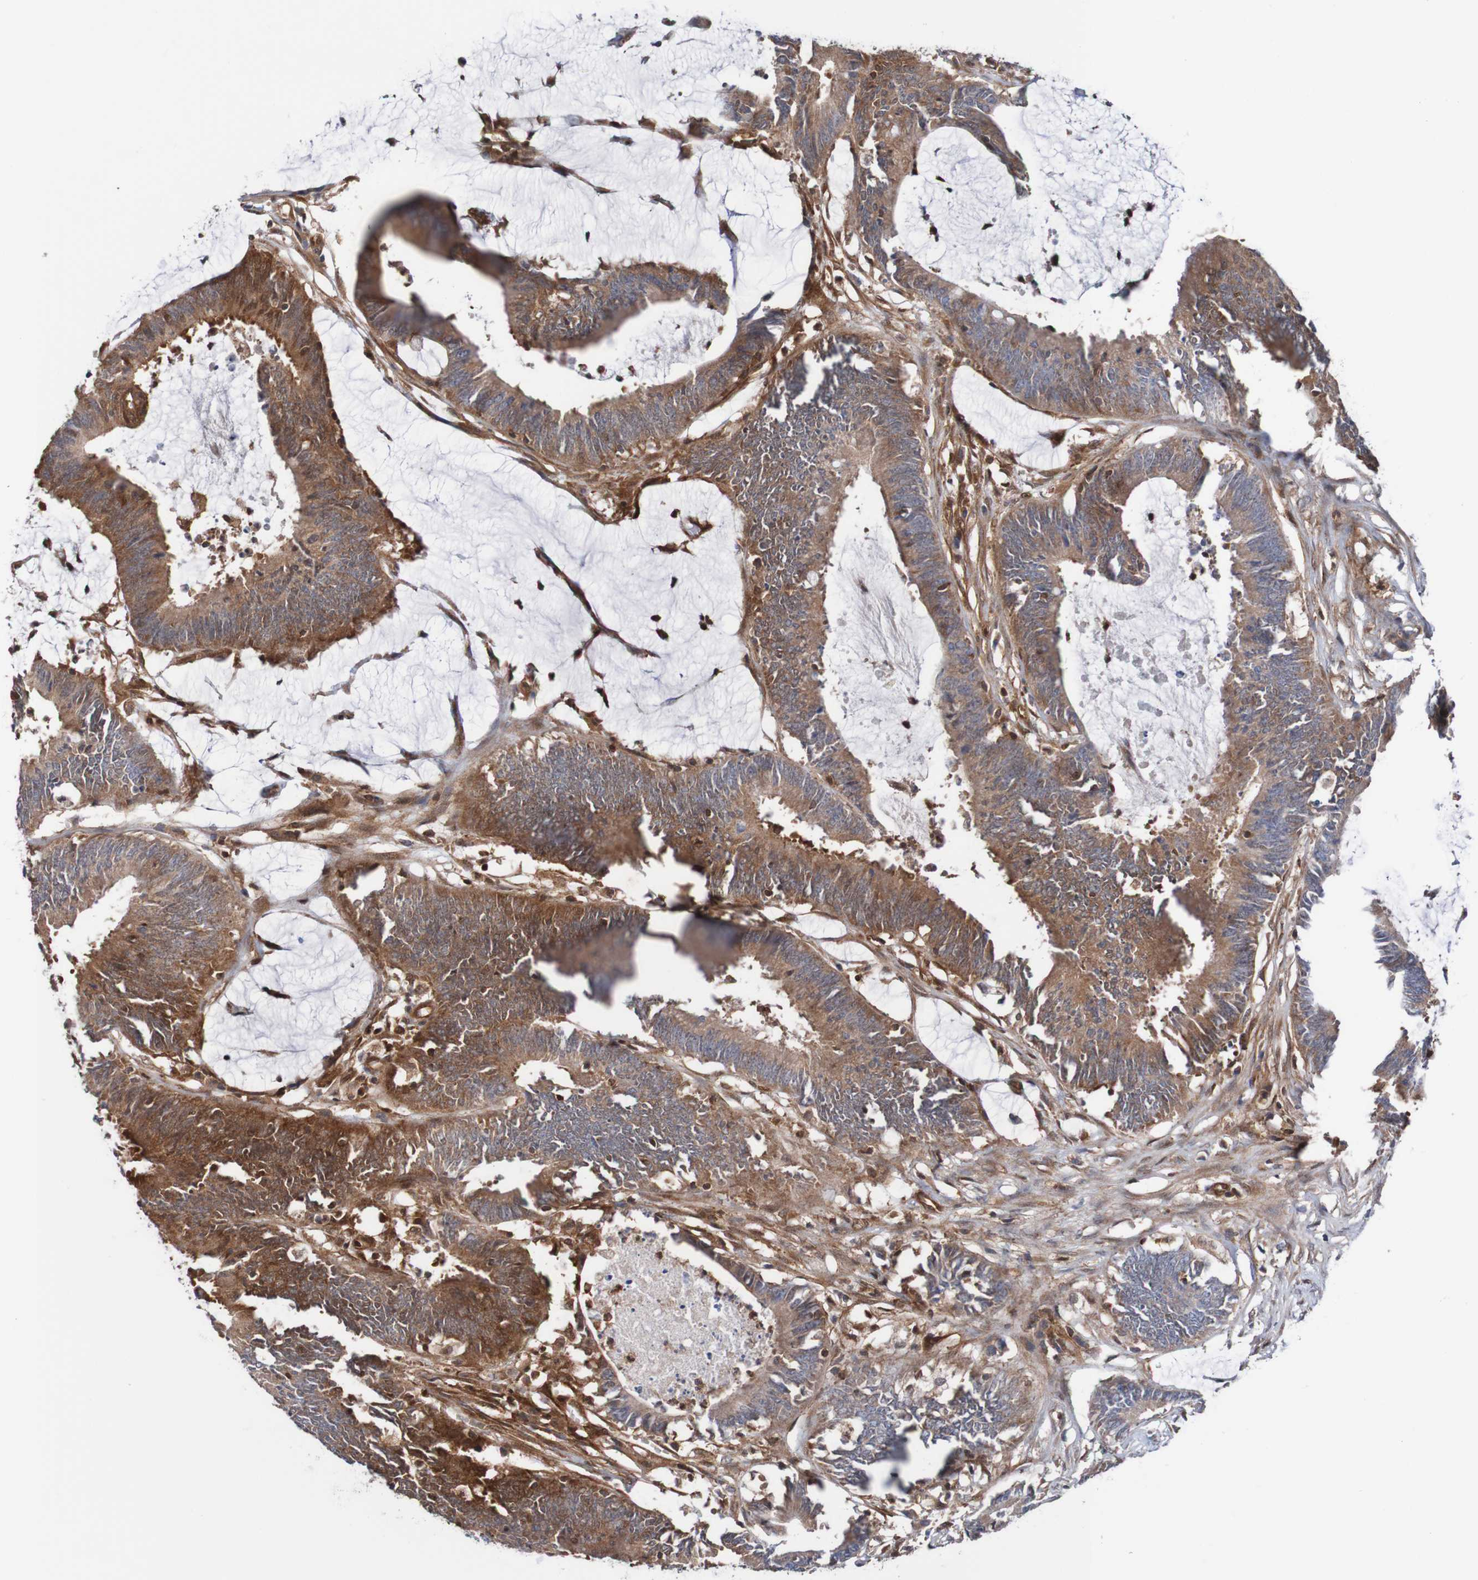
{"staining": {"intensity": "moderate", "quantity": ">75%", "location": "cytoplasmic/membranous"}, "tissue": "colorectal cancer", "cell_type": "Tumor cells", "image_type": "cancer", "snomed": [{"axis": "morphology", "description": "Adenocarcinoma, NOS"}, {"axis": "topography", "description": "Rectum"}], "caption": "Immunohistochemistry (IHC) of colorectal cancer shows medium levels of moderate cytoplasmic/membranous staining in approximately >75% of tumor cells.", "gene": "RIGI", "patient": {"sex": "female", "age": 66}}